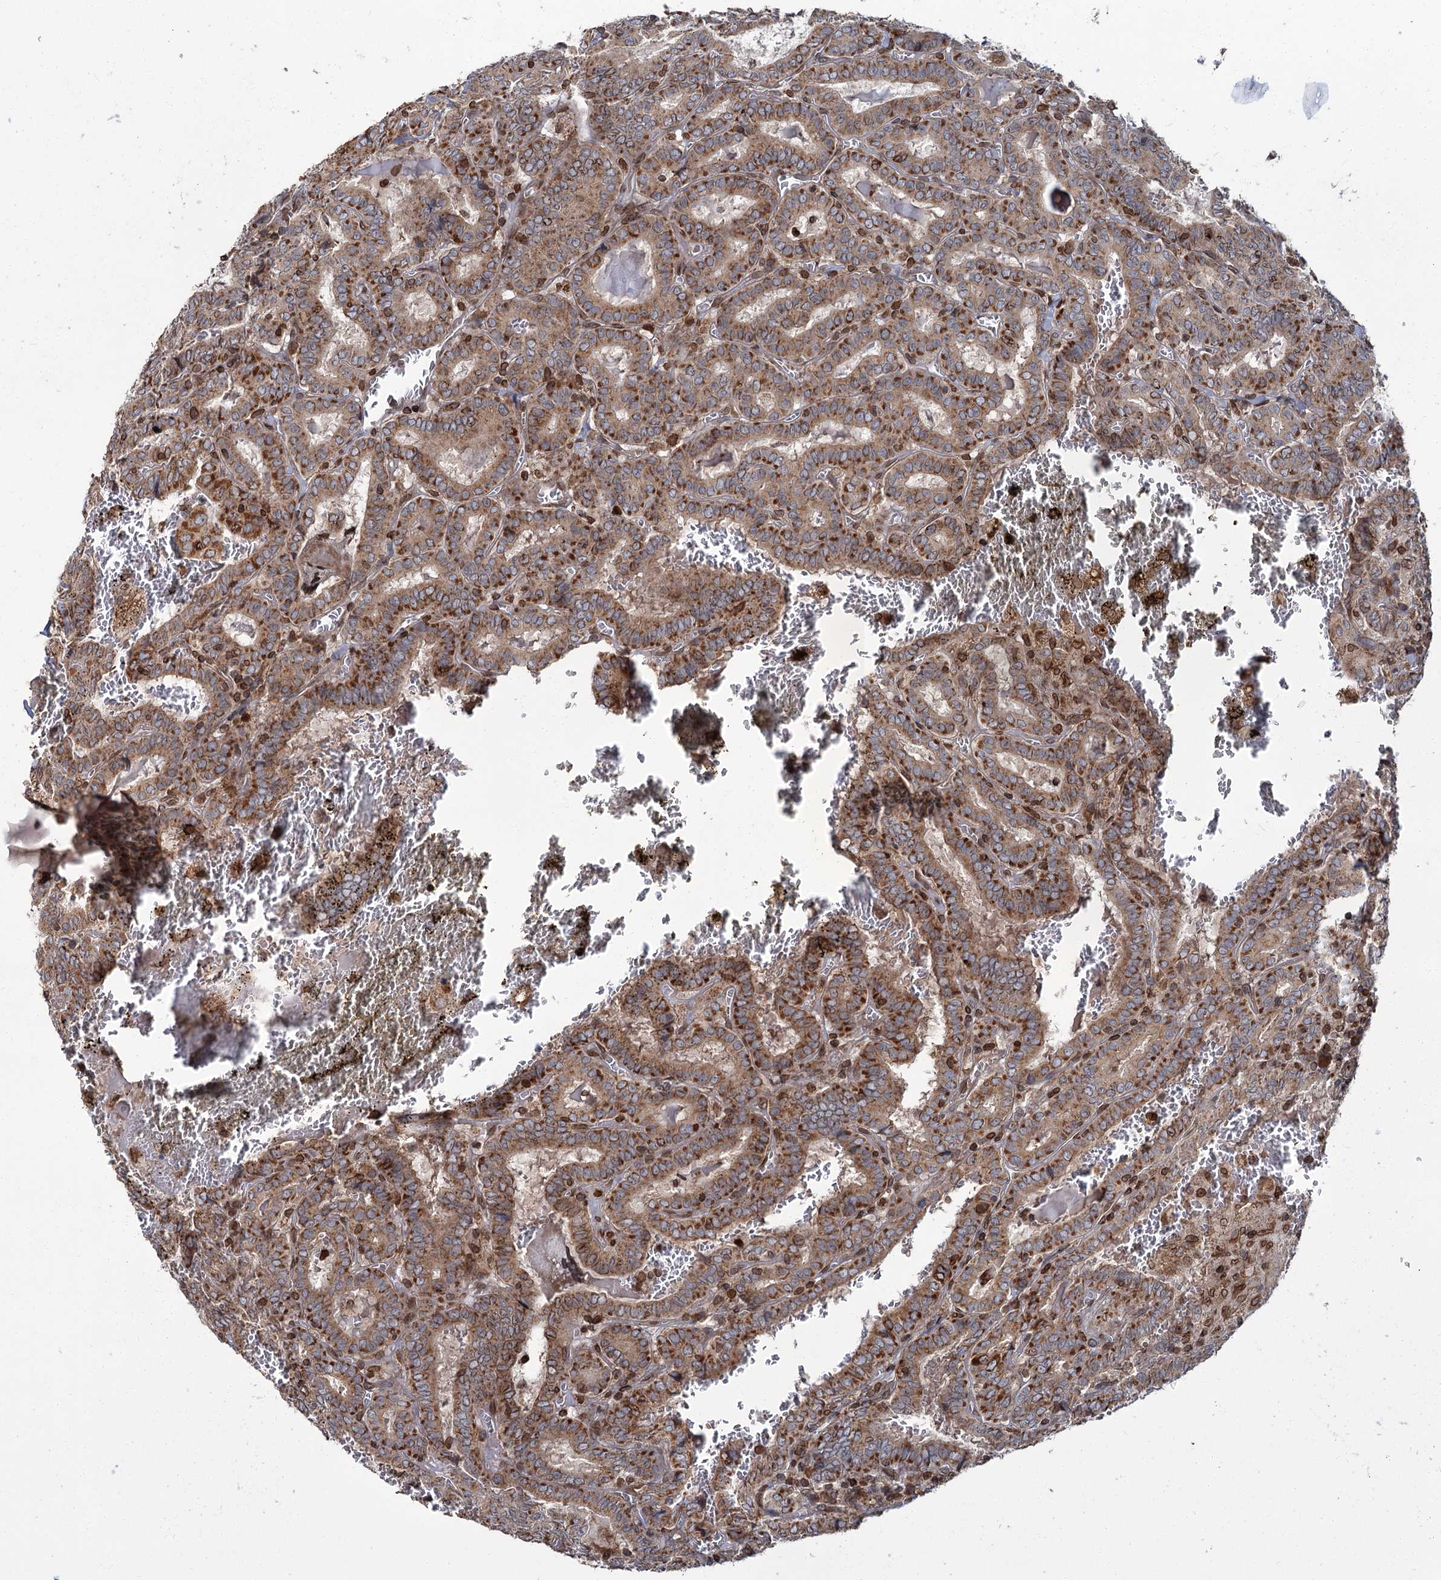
{"staining": {"intensity": "strong", "quantity": ">75%", "location": "cytoplasmic/membranous"}, "tissue": "thyroid cancer", "cell_type": "Tumor cells", "image_type": "cancer", "snomed": [{"axis": "morphology", "description": "Papillary adenocarcinoma, NOS"}, {"axis": "topography", "description": "Thyroid gland"}], "caption": "Immunohistochemistry (IHC) photomicrograph of neoplastic tissue: human papillary adenocarcinoma (thyroid) stained using immunohistochemistry (IHC) reveals high levels of strong protein expression localized specifically in the cytoplasmic/membranous of tumor cells, appearing as a cytoplasmic/membranous brown color.", "gene": "CFAP46", "patient": {"sex": "female", "age": 72}}